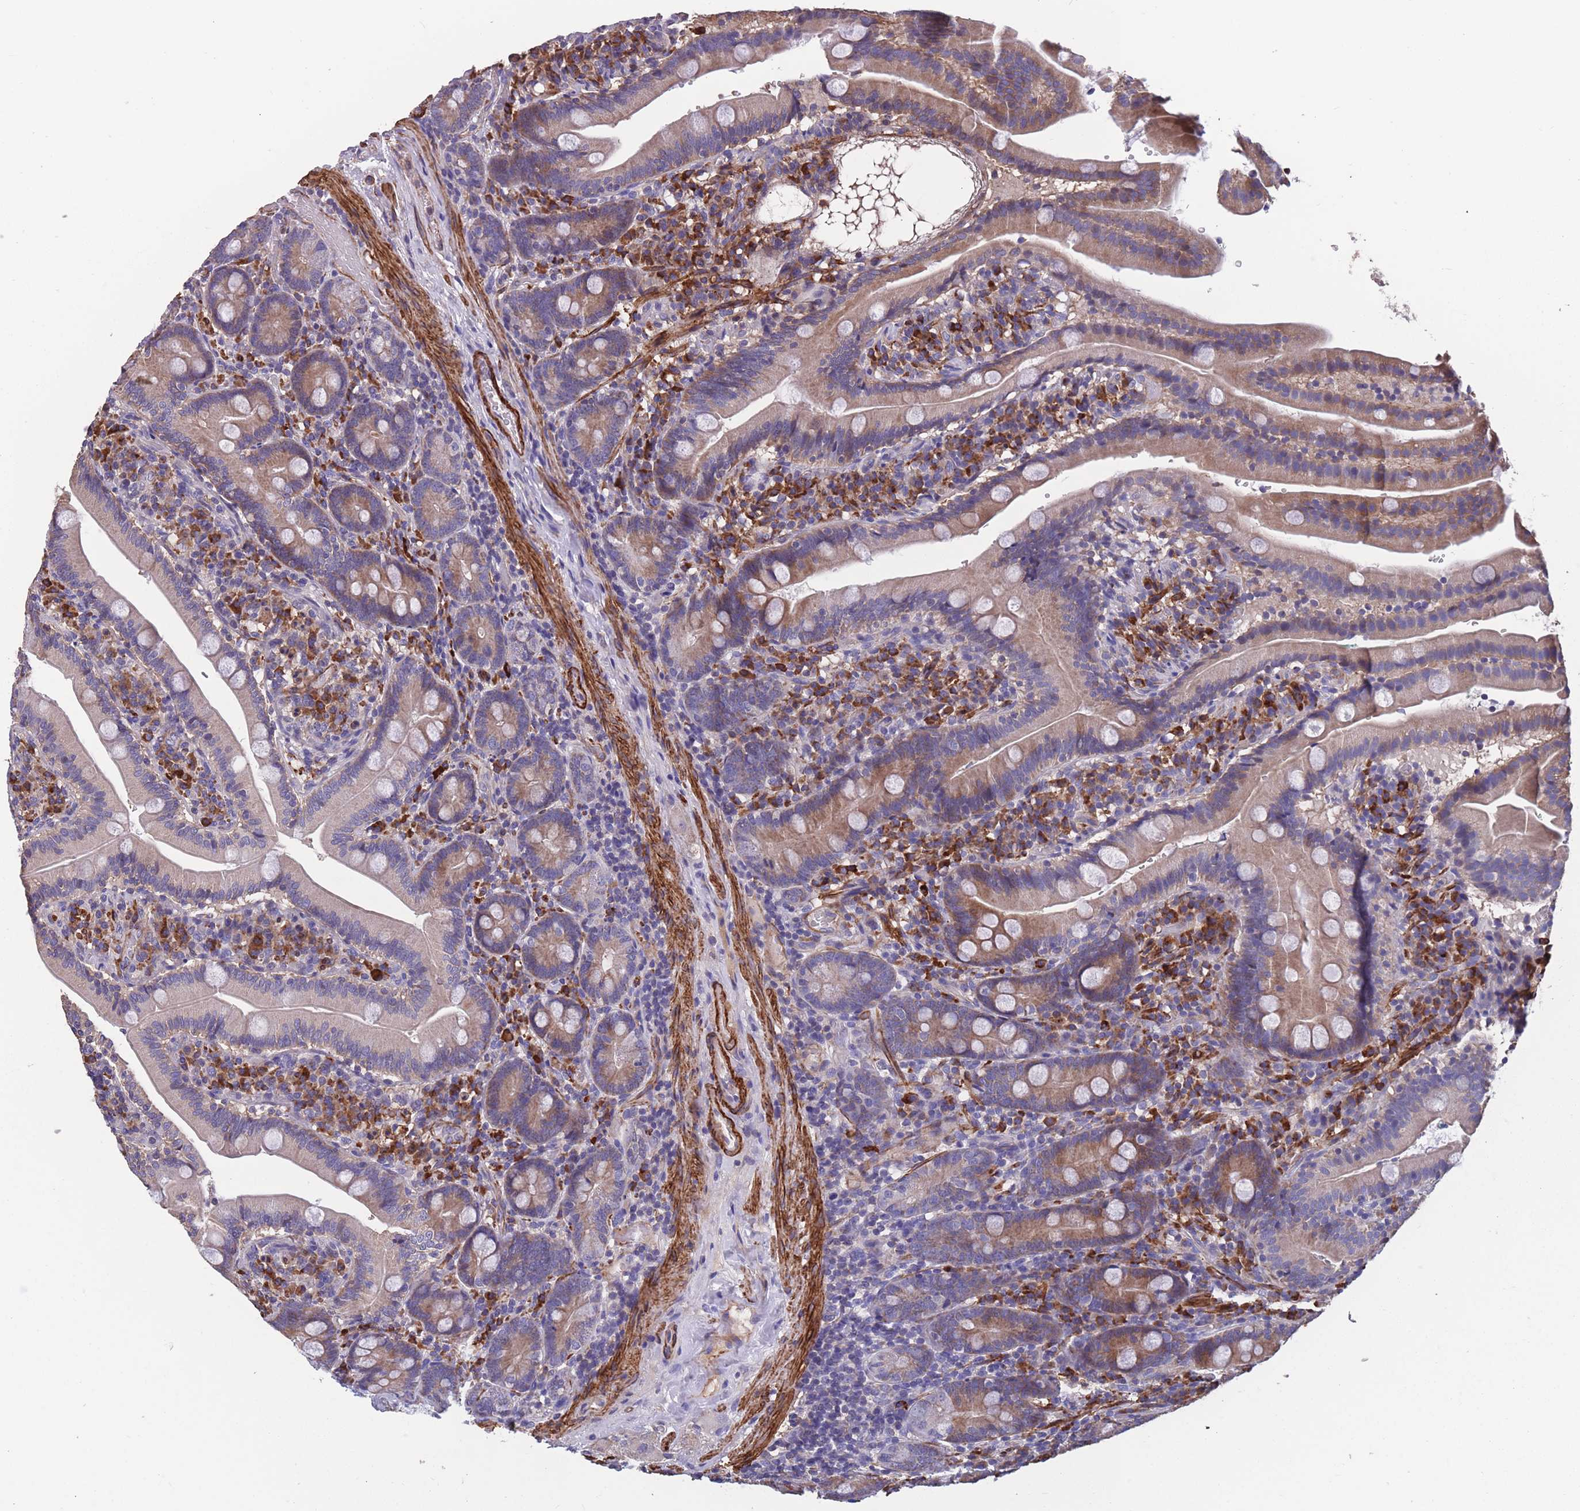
{"staining": {"intensity": "moderate", "quantity": "25%-75%", "location": "cytoplasmic/membranous"}, "tissue": "duodenum", "cell_type": "Glandular cells", "image_type": "normal", "snomed": [{"axis": "morphology", "description": "Normal tissue, NOS"}, {"axis": "topography", "description": "Duodenum"}], "caption": "The histopathology image exhibits staining of normal duodenum, revealing moderate cytoplasmic/membranous protein positivity (brown color) within glandular cells. Using DAB (brown) and hematoxylin (blue) stains, captured at high magnification using brightfield microscopy.", "gene": "TOMM40L", "patient": {"sex": "female", "age": 67}}